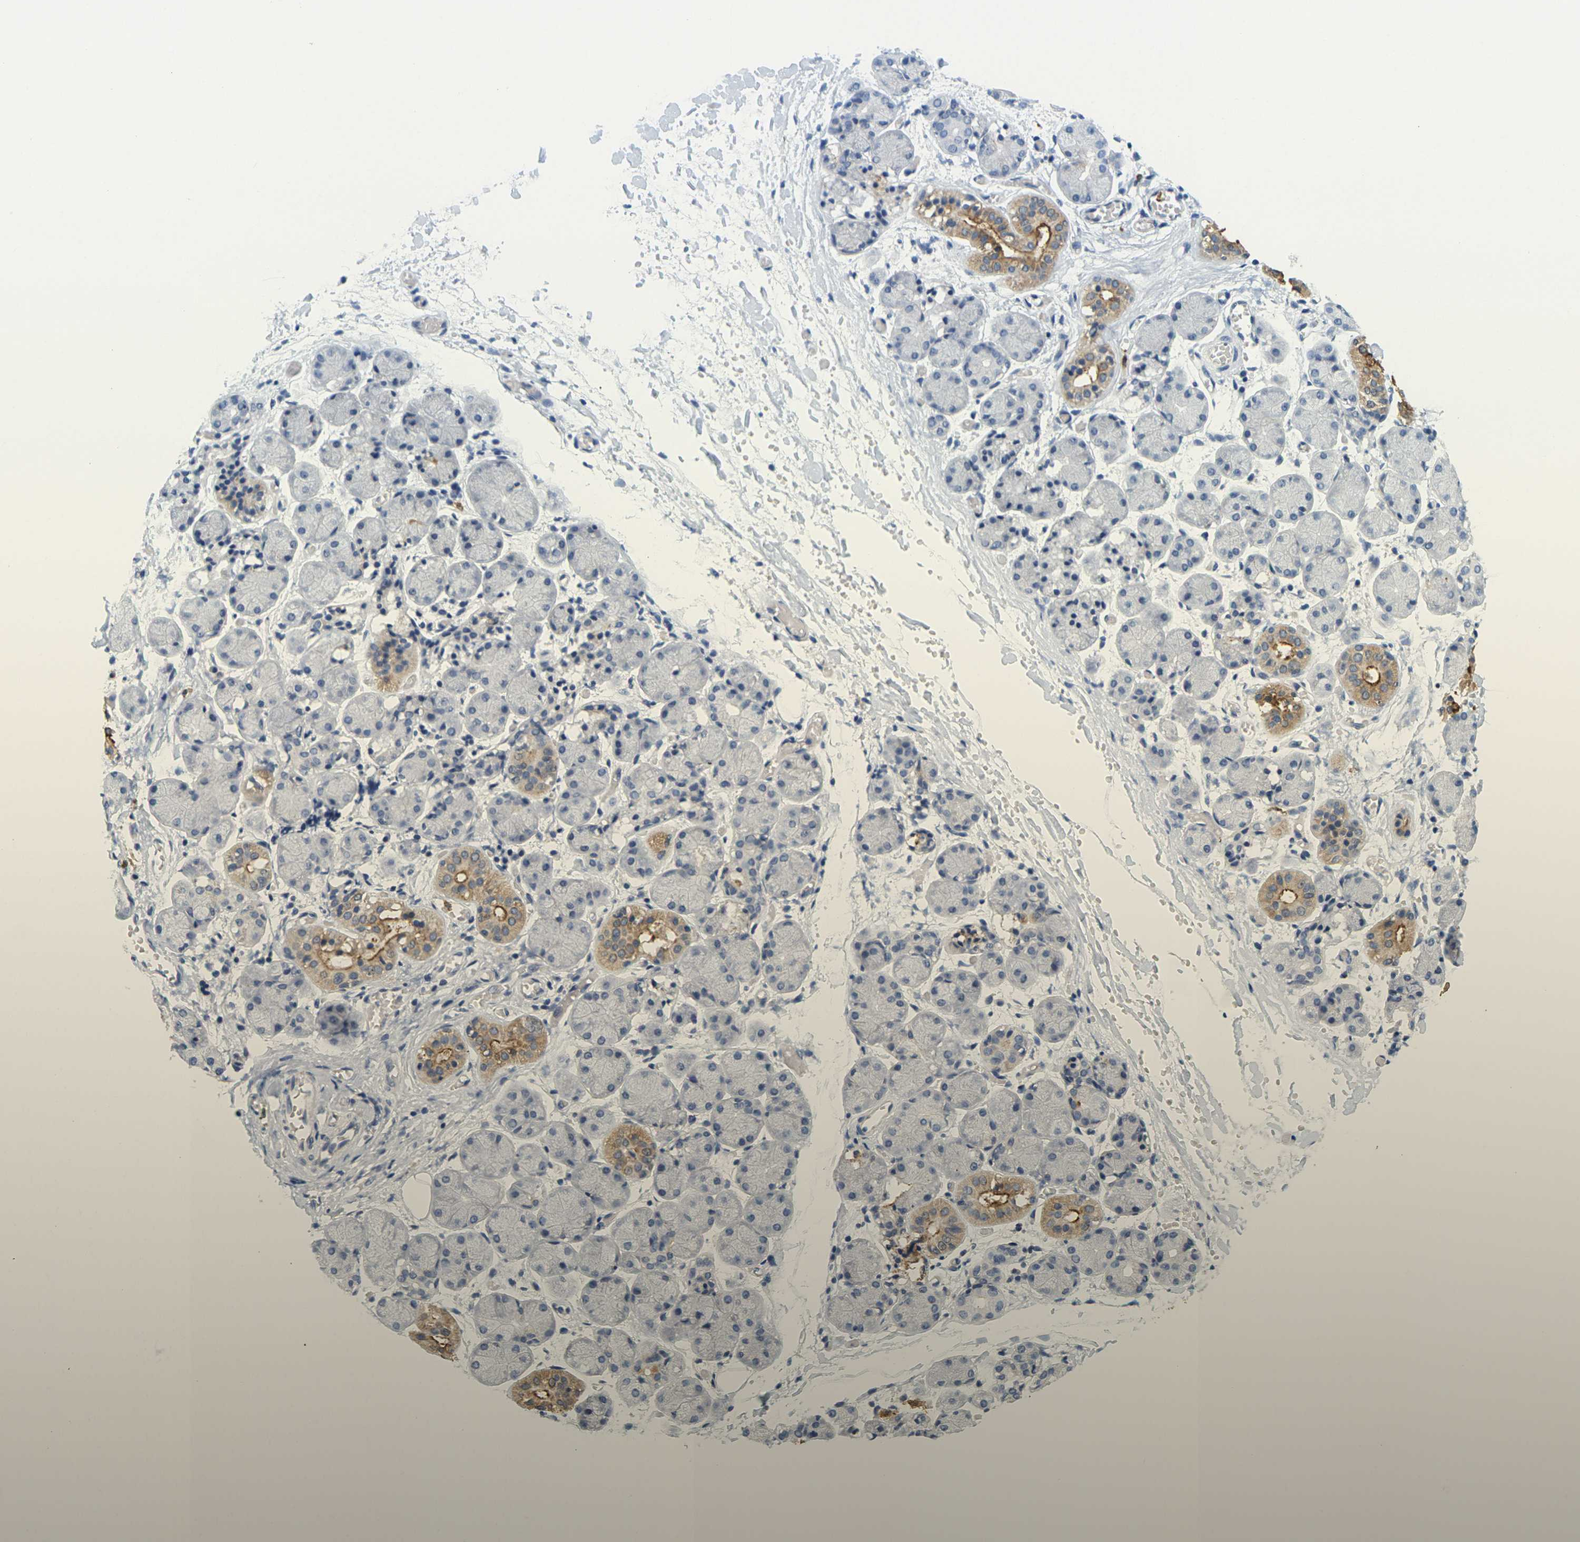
{"staining": {"intensity": "moderate", "quantity": "<25%", "location": "cytoplasmic/membranous"}, "tissue": "salivary gland", "cell_type": "Glandular cells", "image_type": "normal", "snomed": [{"axis": "morphology", "description": "Normal tissue, NOS"}, {"axis": "topography", "description": "Salivary gland"}], "caption": "Protein staining of normal salivary gland reveals moderate cytoplasmic/membranous staining in about <25% of glandular cells.", "gene": "KLK5", "patient": {"sex": "female", "age": 24}}